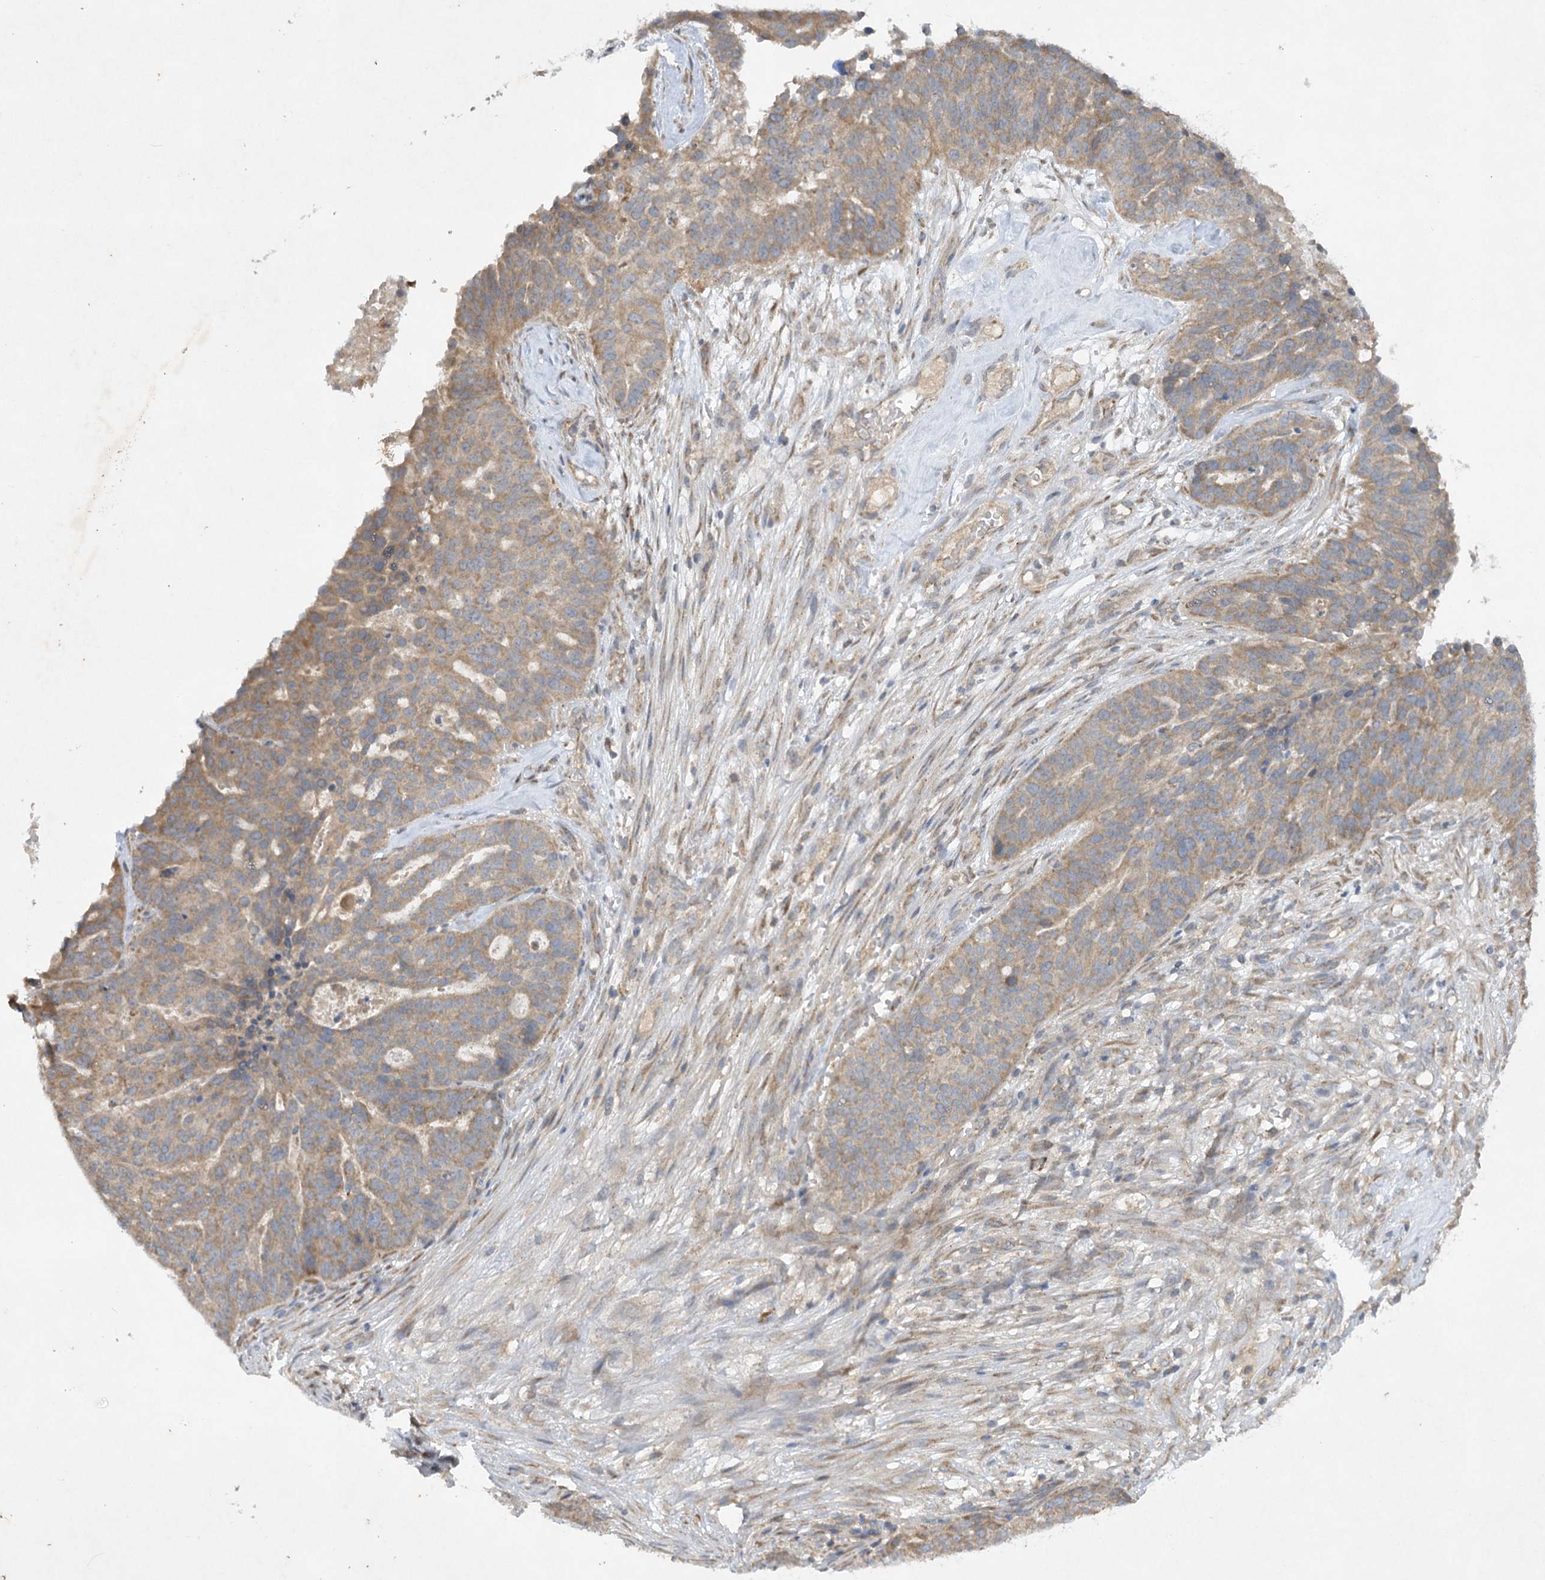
{"staining": {"intensity": "moderate", "quantity": ">75%", "location": "cytoplasmic/membranous"}, "tissue": "ovarian cancer", "cell_type": "Tumor cells", "image_type": "cancer", "snomed": [{"axis": "morphology", "description": "Cystadenocarcinoma, serous, NOS"}, {"axis": "topography", "description": "Ovary"}], "caption": "Immunohistochemistry (IHC) of human ovarian cancer demonstrates medium levels of moderate cytoplasmic/membranous expression in approximately >75% of tumor cells.", "gene": "TRAF3IP1", "patient": {"sex": "female", "age": 59}}